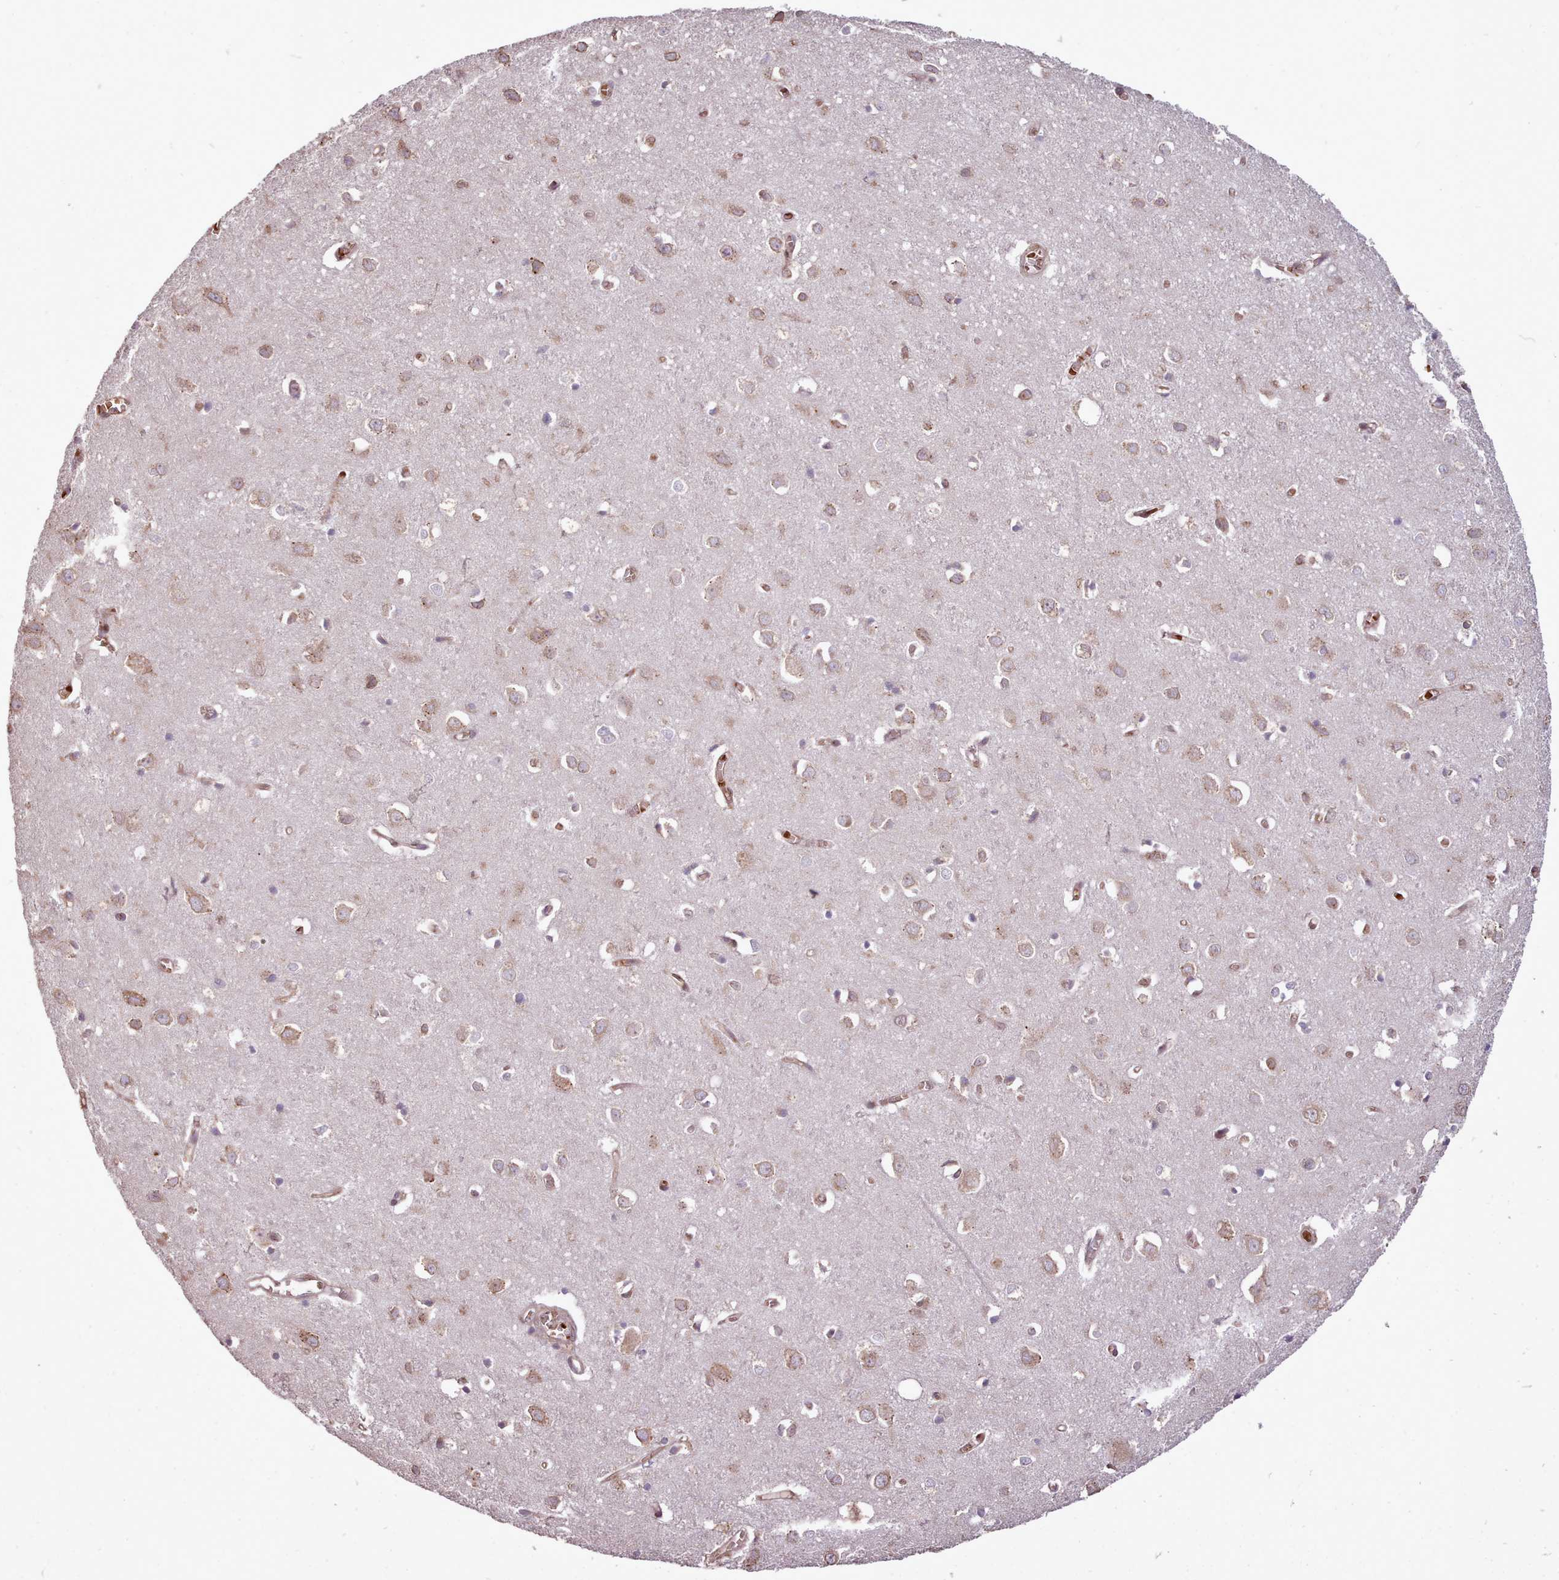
{"staining": {"intensity": "moderate", "quantity": ">75%", "location": "cytoplasmic/membranous"}, "tissue": "cerebral cortex", "cell_type": "Endothelial cells", "image_type": "normal", "snomed": [{"axis": "morphology", "description": "Normal tissue, NOS"}, {"axis": "topography", "description": "Cerebral cortex"}], "caption": "Immunohistochemistry (IHC) of normal cerebral cortex displays medium levels of moderate cytoplasmic/membranous expression in approximately >75% of endothelial cells.", "gene": "CABP1", "patient": {"sex": "female", "age": 64}}